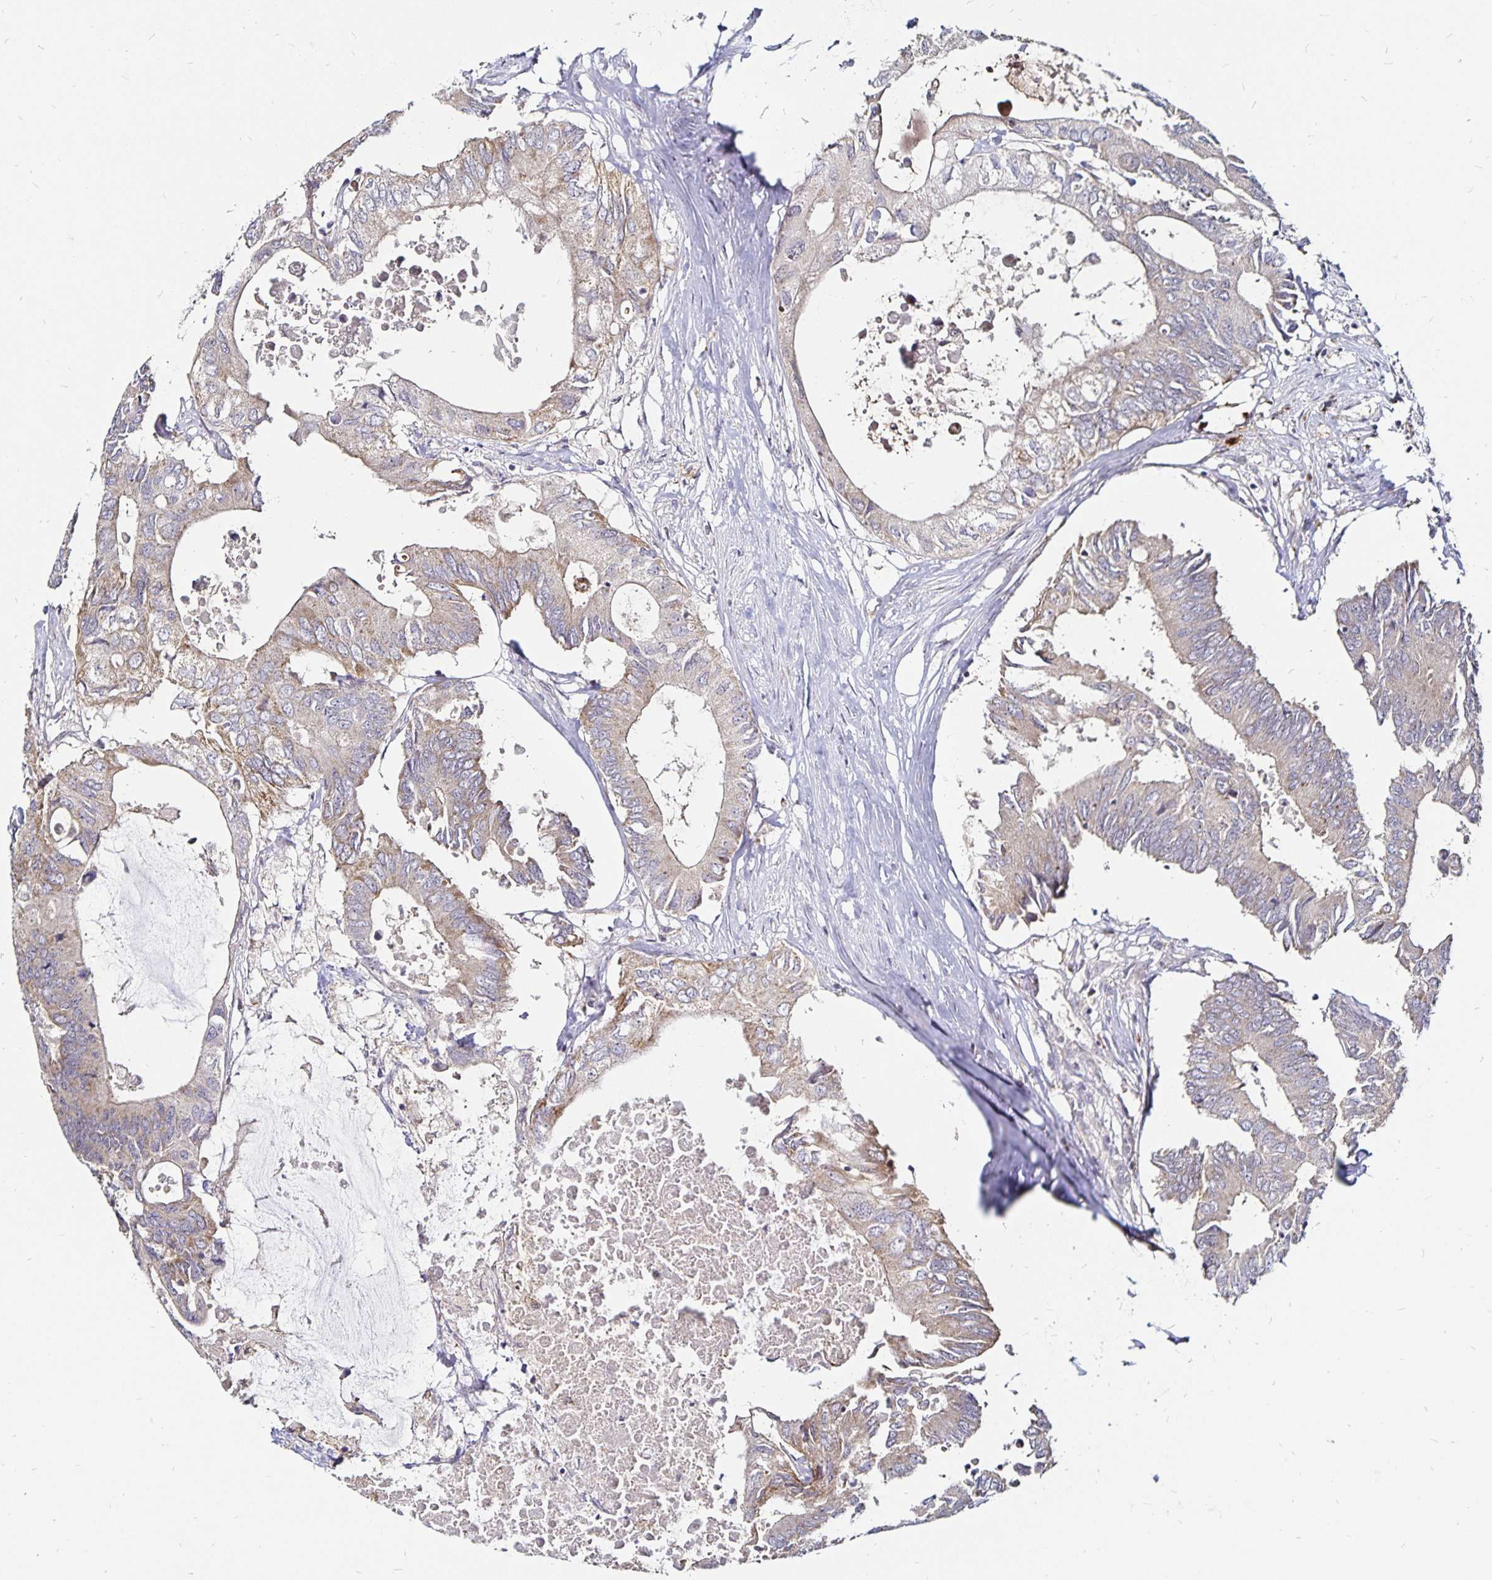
{"staining": {"intensity": "weak", "quantity": "<25%", "location": "cytoplasmic/membranous"}, "tissue": "colorectal cancer", "cell_type": "Tumor cells", "image_type": "cancer", "snomed": [{"axis": "morphology", "description": "Adenocarcinoma, NOS"}, {"axis": "topography", "description": "Colon"}], "caption": "High magnification brightfield microscopy of colorectal adenocarcinoma stained with DAB (brown) and counterstained with hematoxylin (blue): tumor cells show no significant expression.", "gene": "CYP27A1", "patient": {"sex": "male", "age": 71}}